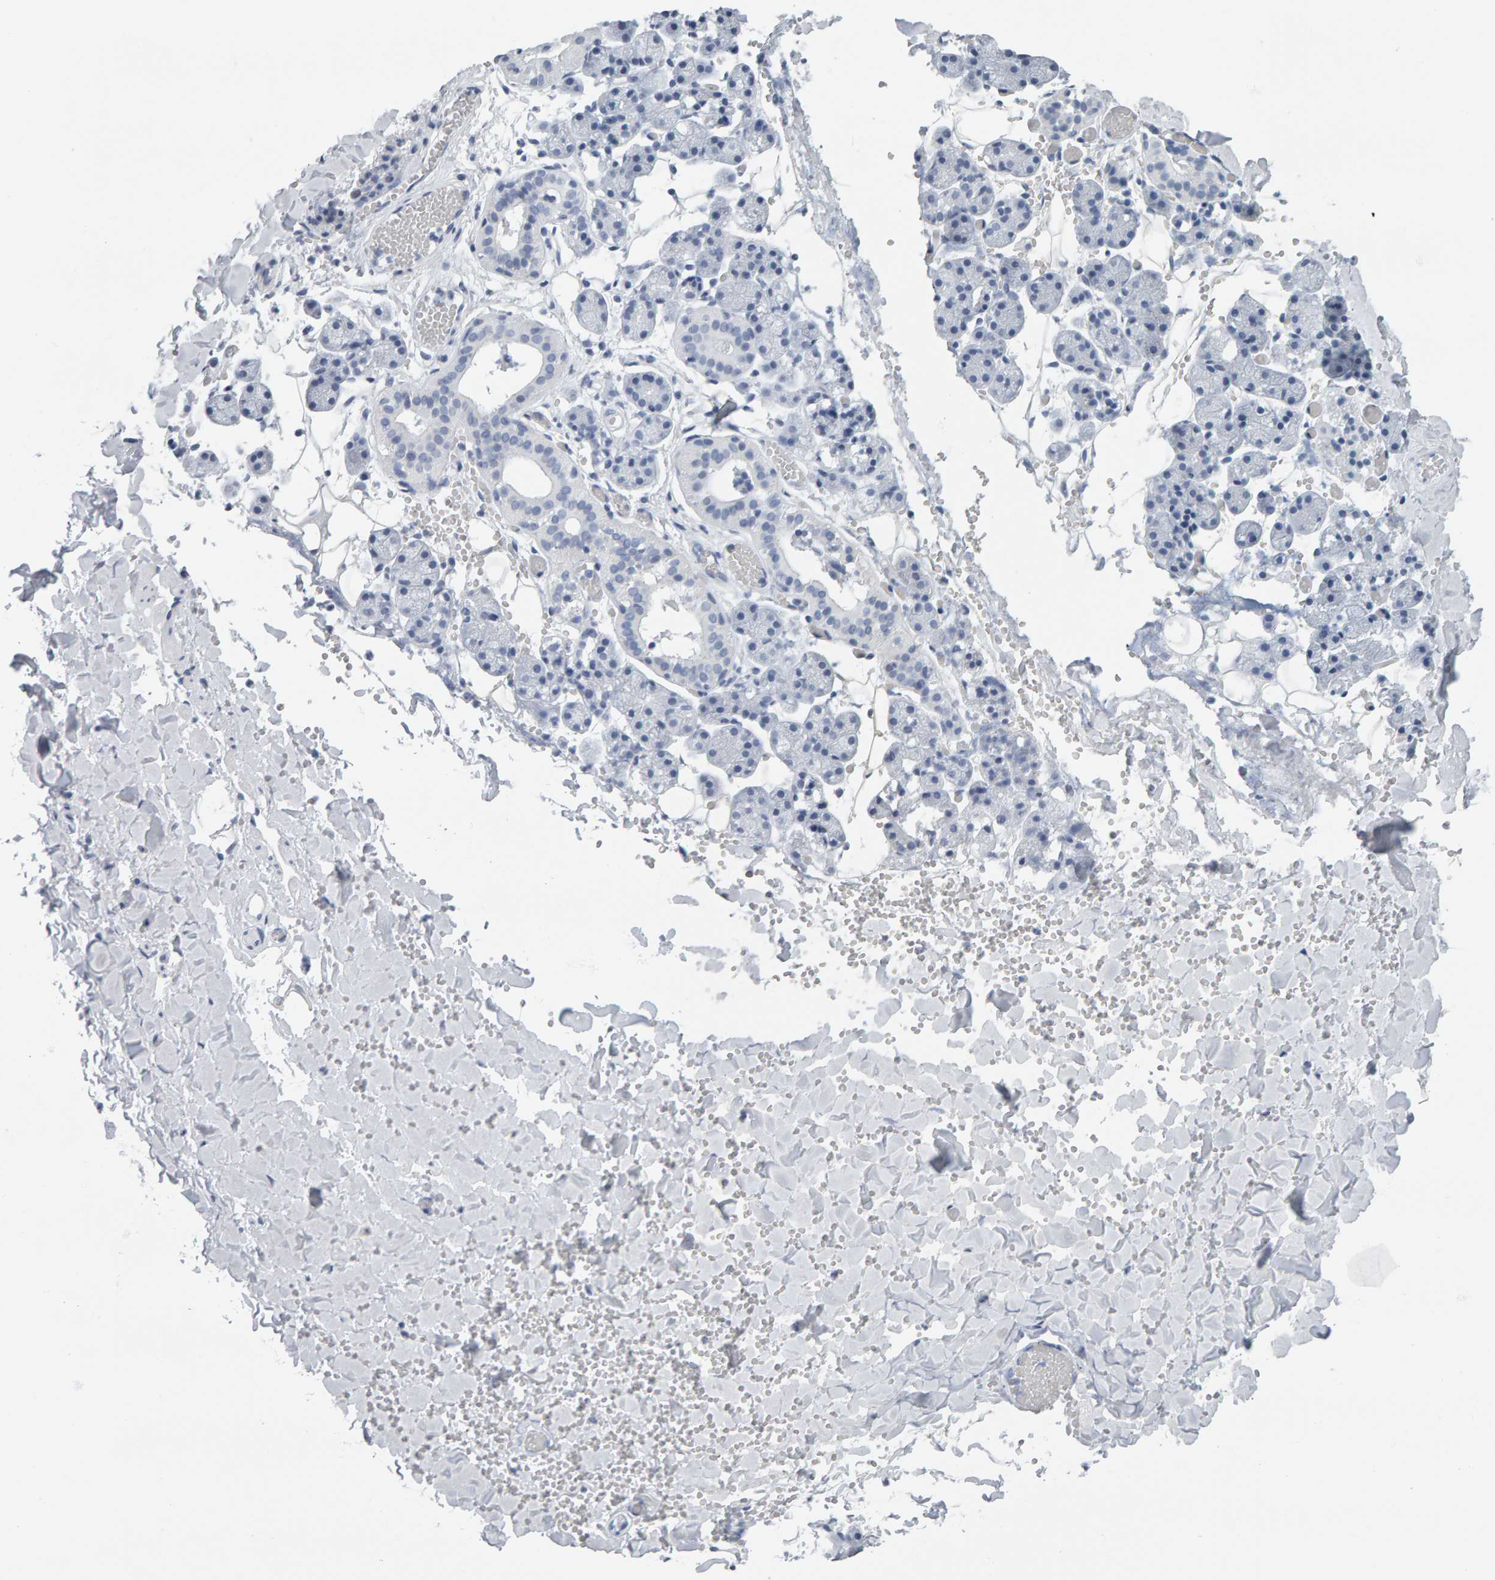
{"staining": {"intensity": "negative", "quantity": "none", "location": "none"}, "tissue": "salivary gland", "cell_type": "Glandular cells", "image_type": "normal", "snomed": [{"axis": "morphology", "description": "Normal tissue, NOS"}, {"axis": "topography", "description": "Salivary gland"}], "caption": "The photomicrograph shows no staining of glandular cells in normal salivary gland.", "gene": "SPACA3", "patient": {"sex": "female", "age": 33}}